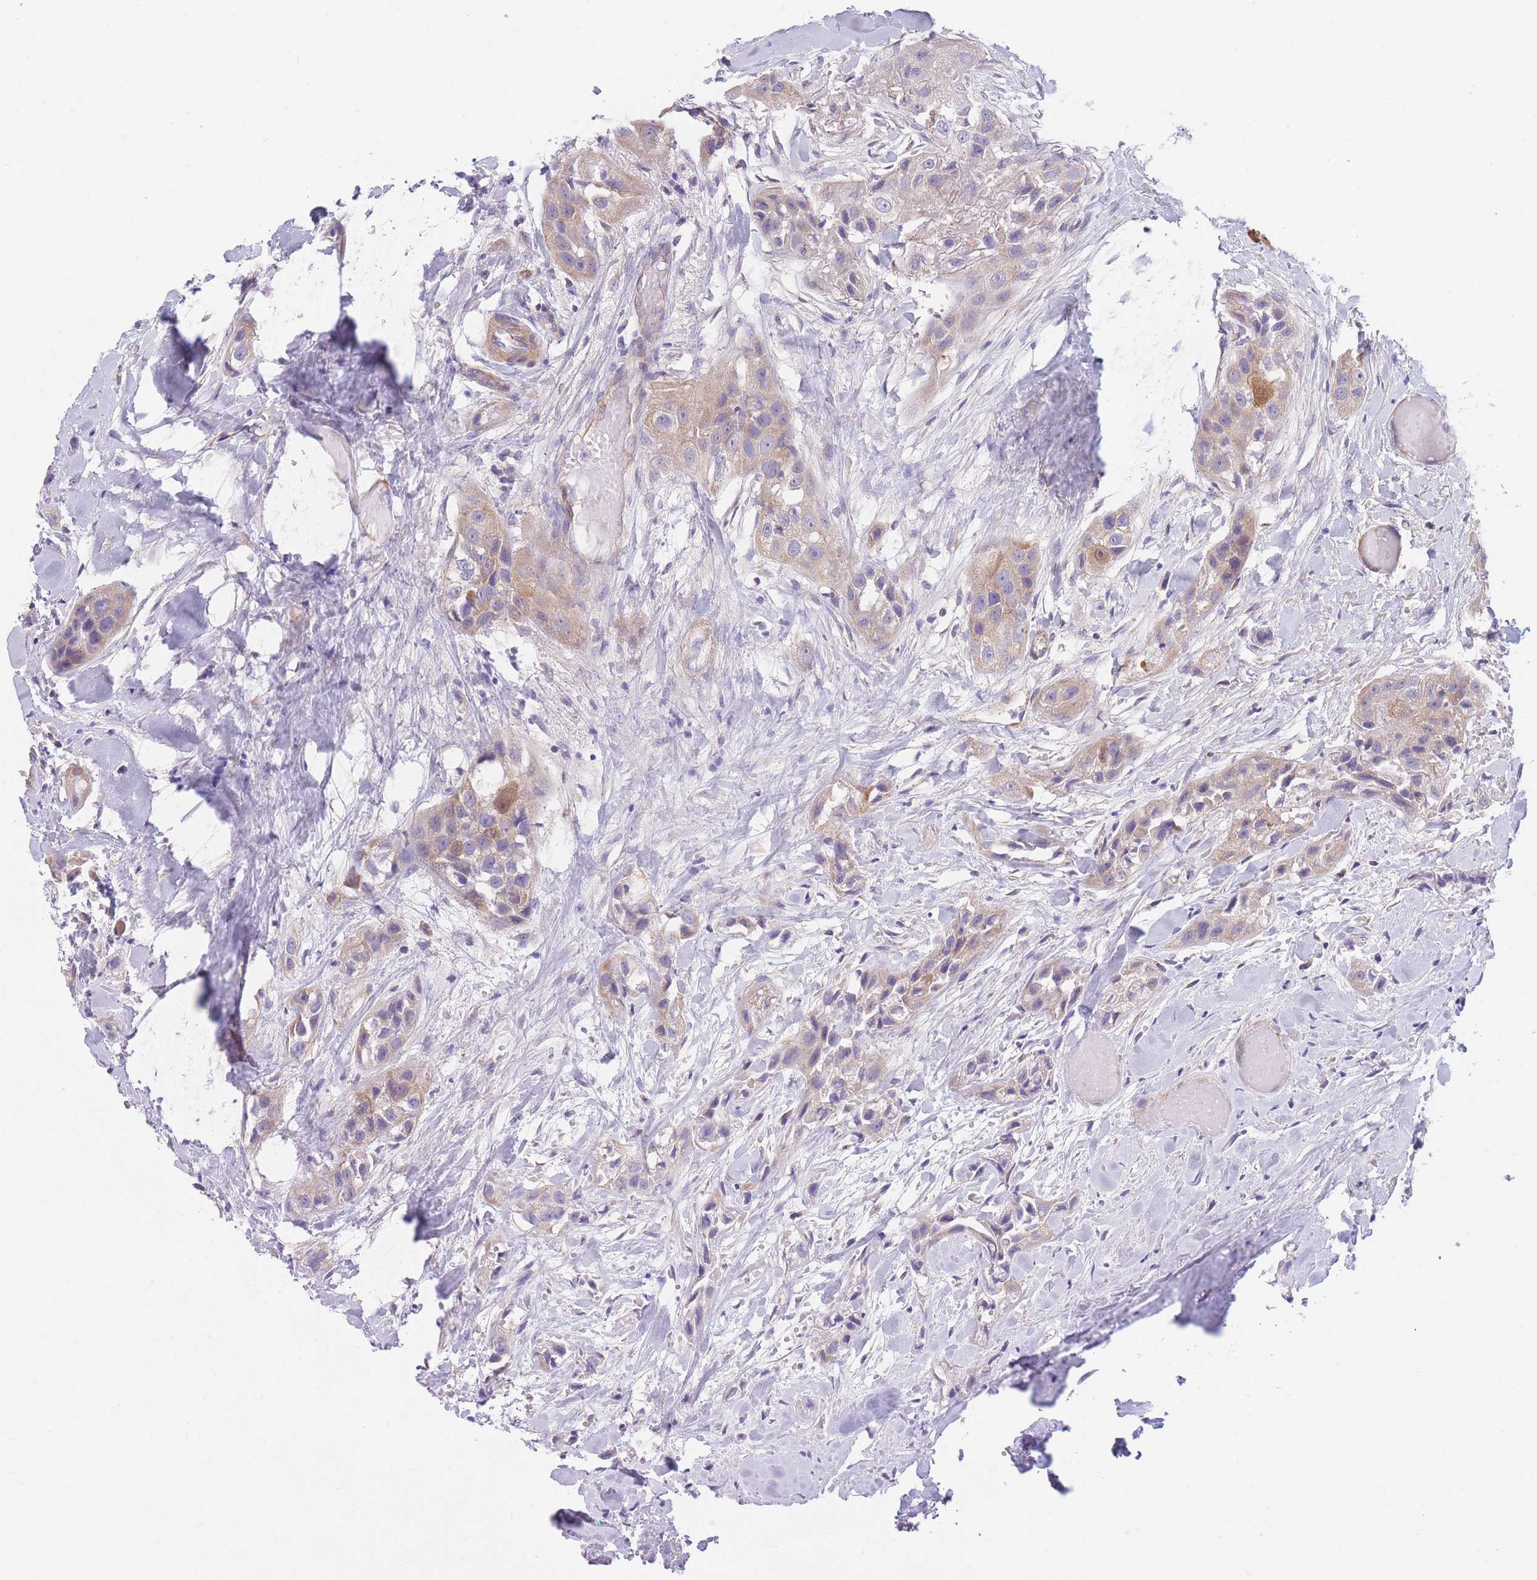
{"staining": {"intensity": "weak", "quantity": "25%-75%", "location": "cytoplasmic/membranous"}, "tissue": "head and neck cancer", "cell_type": "Tumor cells", "image_type": "cancer", "snomed": [{"axis": "morphology", "description": "Normal tissue, NOS"}, {"axis": "morphology", "description": "Squamous cell carcinoma, NOS"}, {"axis": "topography", "description": "Skeletal muscle"}, {"axis": "topography", "description": "Head-Neck"}], "caption": "Immunohistochemistry (IHC) of human squamous cell carcinoma (head and neck) reveals low levels of weak cytoplasmic/membranous expression in about 25%-75% of tumor cells. The protein is stained brown, and the nuclei are stained in blue (DAB (3,3'-diaminobenzidine) IHC with brightfield microscopy, high magnification).", "gene": "SERPINB3", "patient": {"sex": "male", "age": 51}}